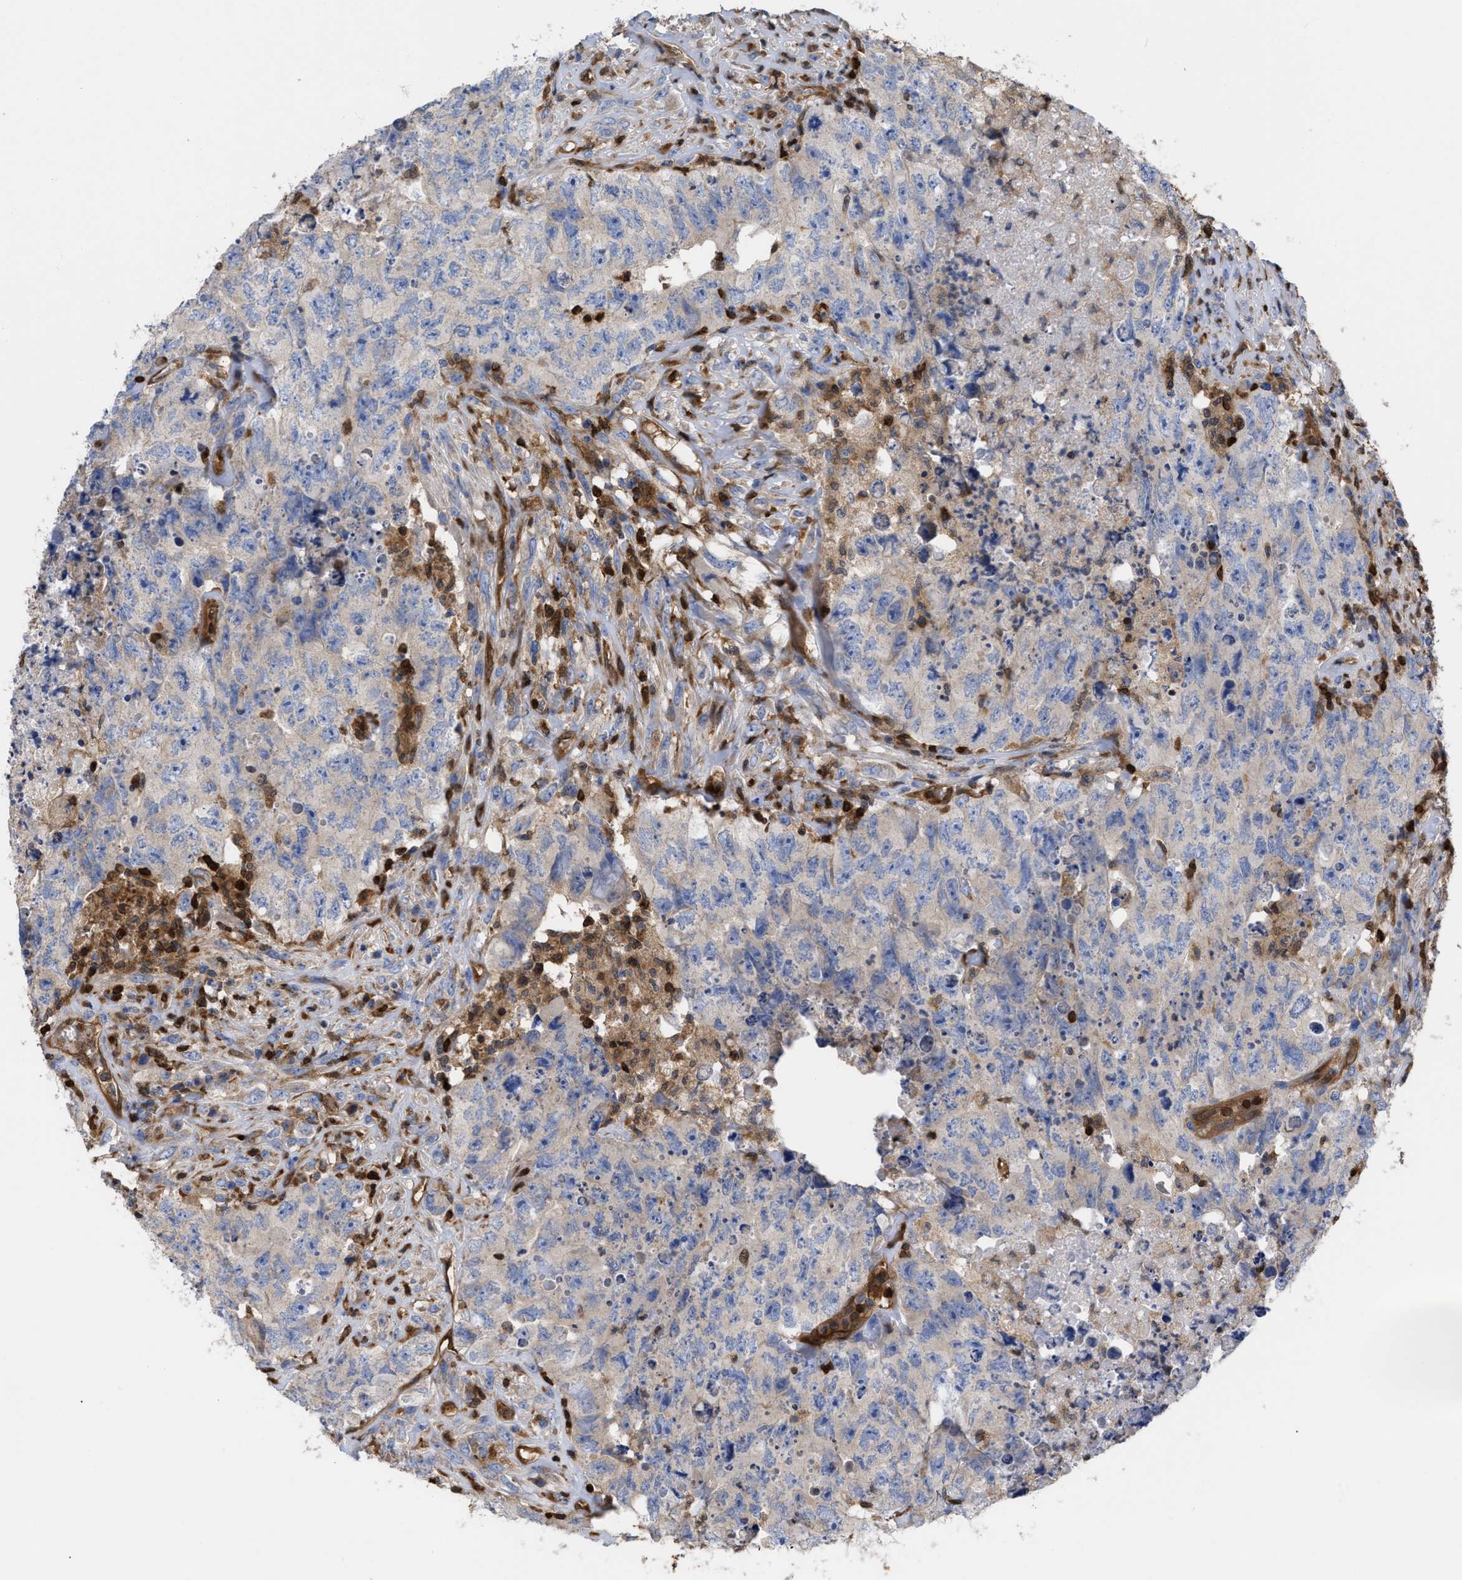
{"staining": {"intensity": "weak", "quantity": "<25%", "location": "cytoplasmic/membranous"}, "tissue": "testis cancer", "cell_type": "Tumor cells", "image_type": "cancer", "snomed": [{"axis": "morphology", "description": "Carcinoma, Embryonal, NOS"}, {"axis": "topography", "description": "Testis"}], "caption": "High magnification brightfield microscopy of testis embryonal carcinoma stained with DAB (brown) and counterstained with hematoxylin (blue): tumor cells show no significant staining.", "gene": "GIMAP4", "patient": {"sex": "male", "age": 32}}